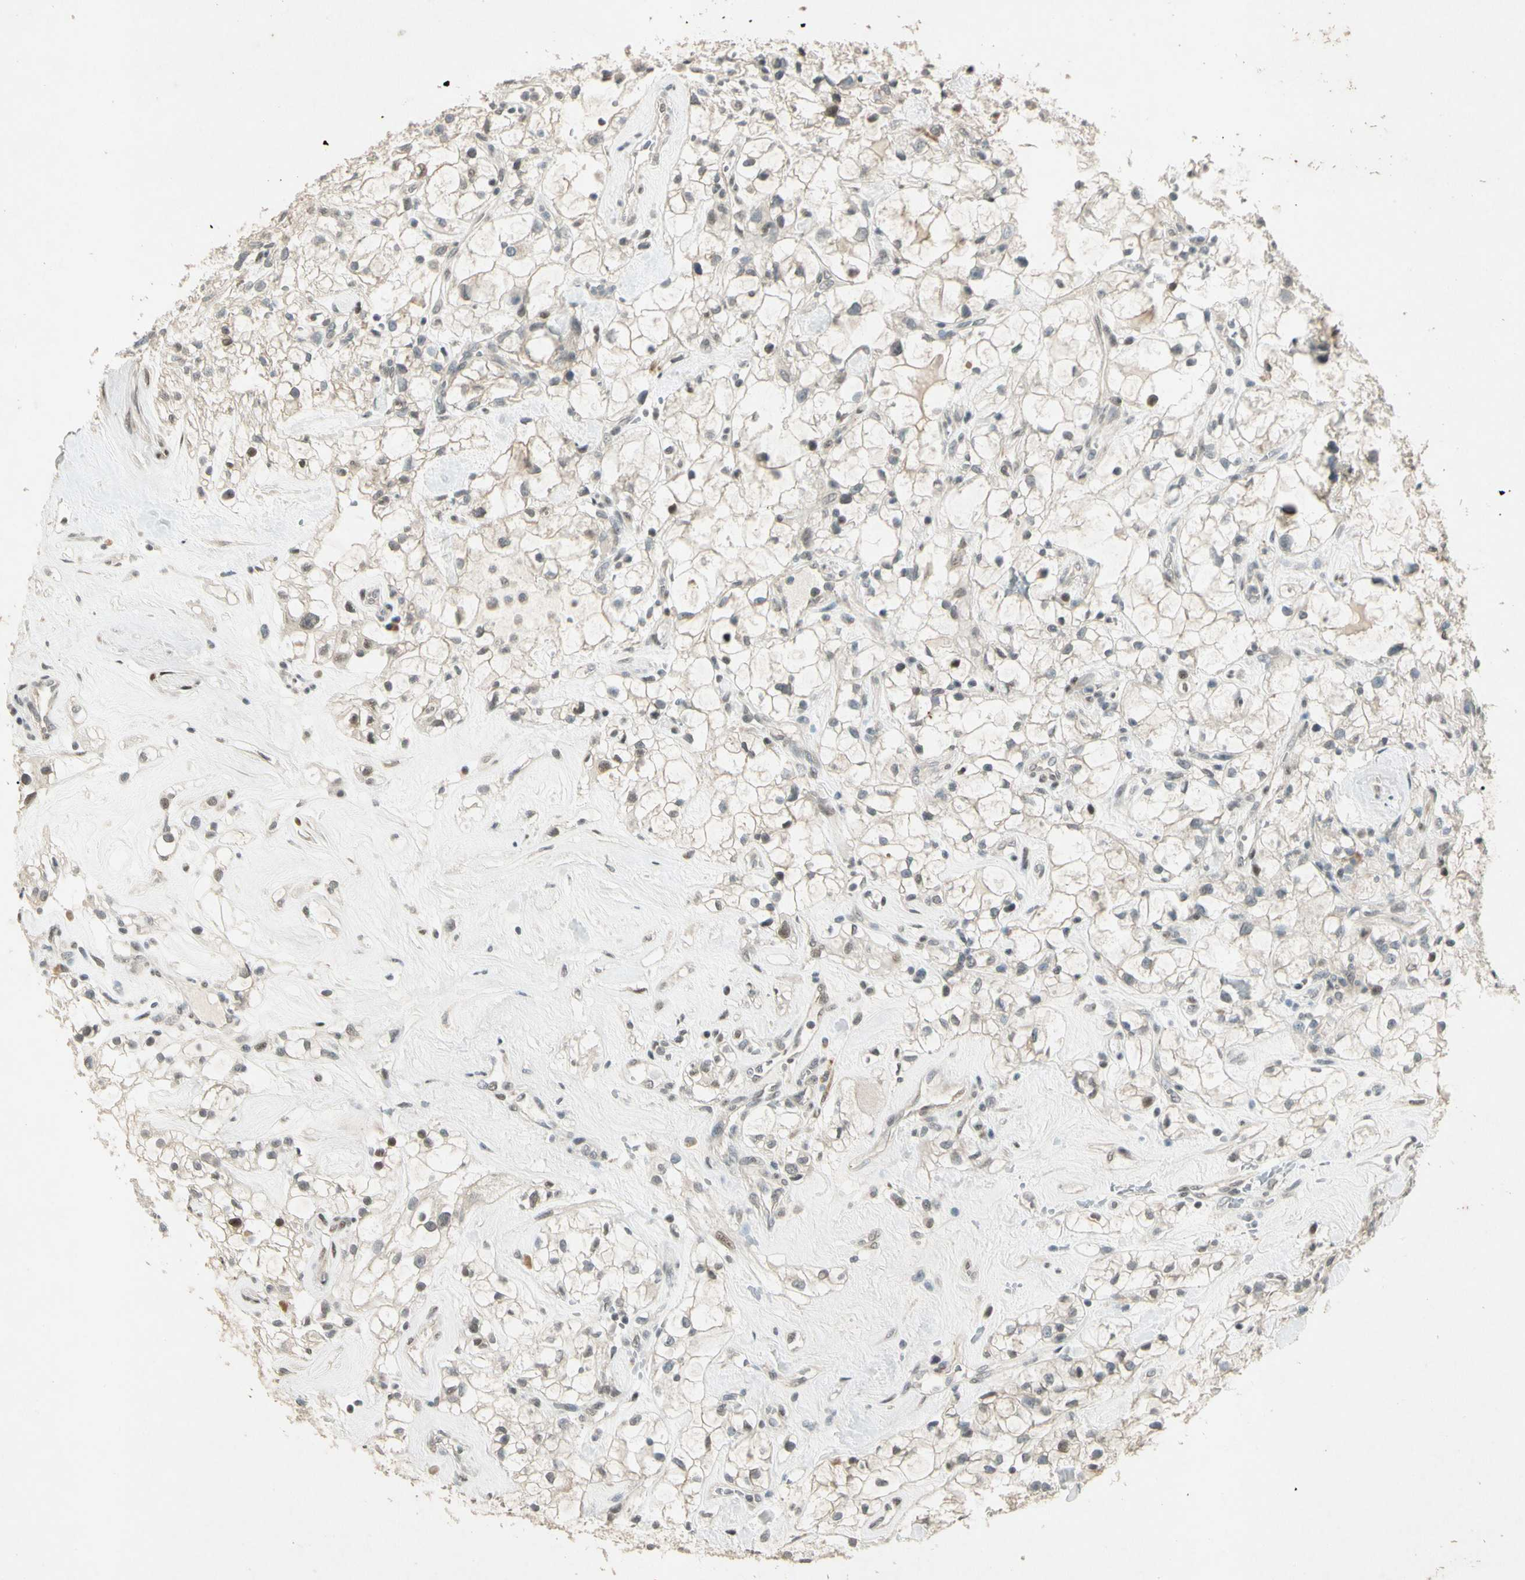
{"staining": {"intensity": "weak", "quantity": "25%-75%", "location": "cytoplasmic/membranous,nuclear"}, "tissue": "renal cancer", "cell_type": "Tumor cells", "image_type": "cancer", "snomed": [{"axis": "morphology", "description": "Adenocarcinoma, NOS"}, {"axis": "topography", "description": "Kidney"}], "caption": "DAB immunohistochemical staining of renal cancer (adenocarcinoma) displays weak cytoplasmic/membranous and nuclear protein staining in about 25%-75% of tumor cells.", "gene": "ZBTB4", "patient": {"sex": "female", "age": 60}}